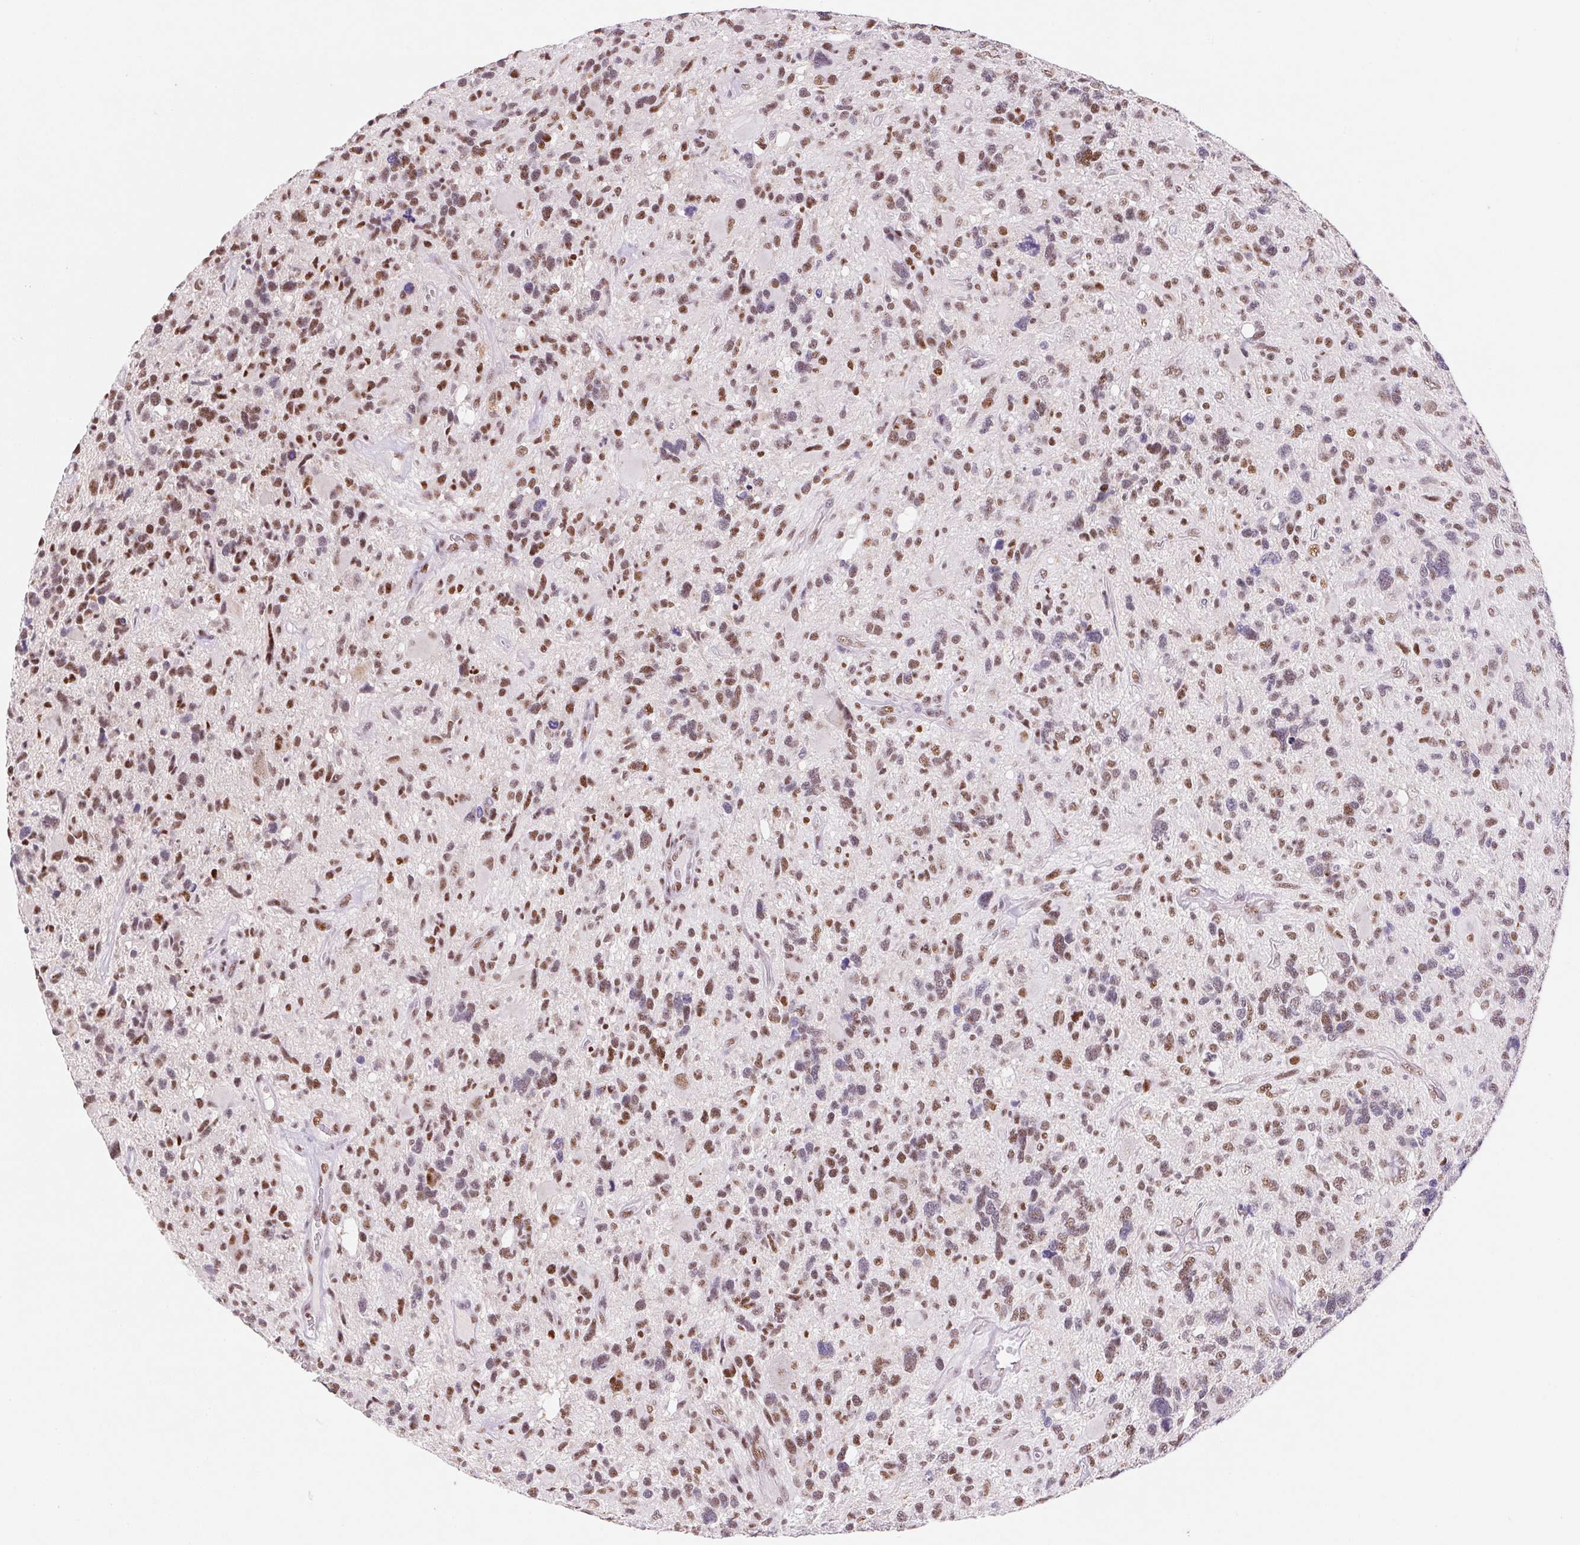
{"staining": {"intensity": "moderate", "quantity": "25%-75%", "location": "nuclear"}, "tissue": "glioma", "cell_type": "Tumor cells", "image_type": "cancer", "snomed": [{"axis": "morphology", "description": "Glioma, malignant, High grade"}, {"axis": "topography", "description": "Brain"}], "caption": "Glioma tissue displays moderate nuclear staining in approximately 25%-75% of tumor cells", "gene": "DPPA5", "patient": {"sex": "male", "age": 49}}